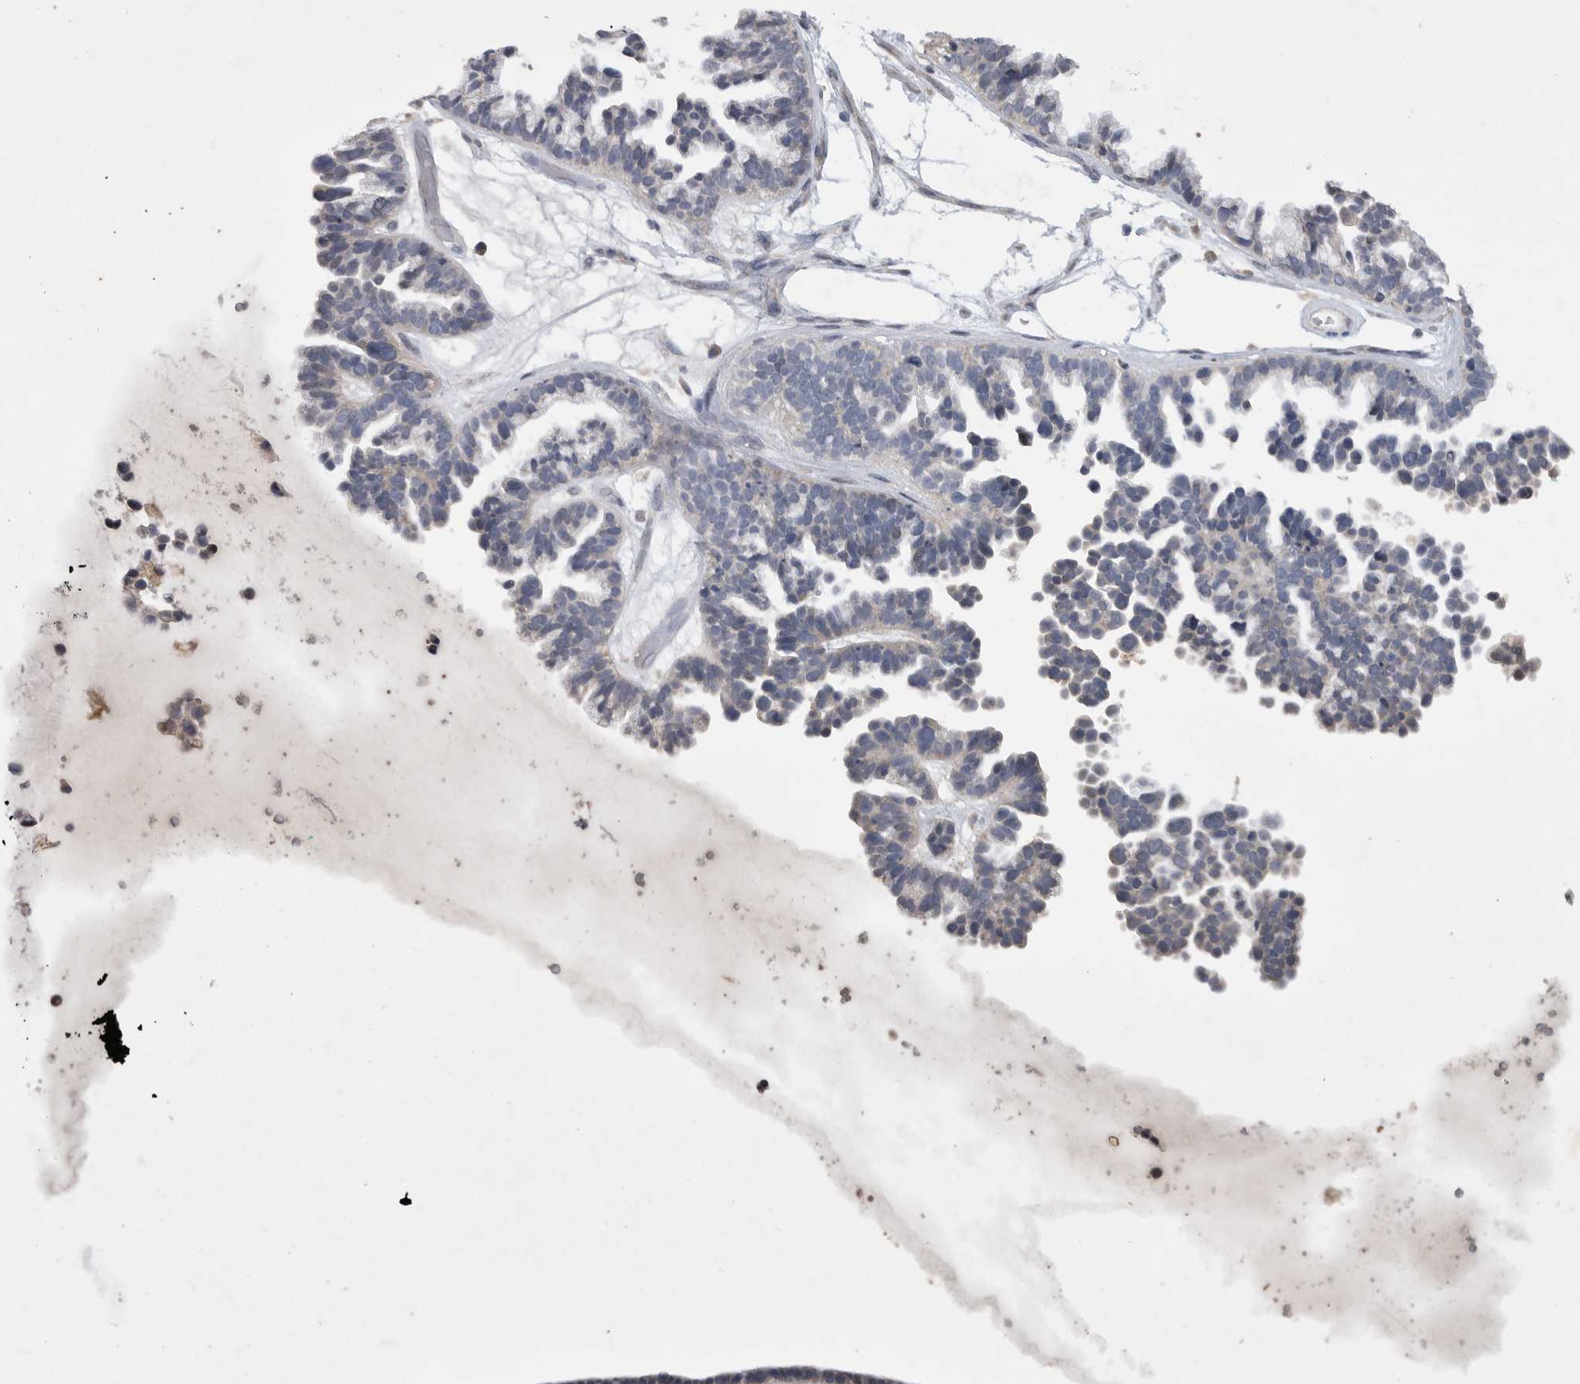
{"staining": {"intensity": "negative", "quantity": "none", "location": "none"}, "tissue": "ovarian cancer", "cell_type": "Tumor cells", "image_type": "cancer", "snomed": [{"axis": "morphology", "description": "Cystadenocarcinoma, serous, NOS"}, {"axis": "topography", "description": "Ovary"}], "caption": "Immunohistochemistry image of neoplastic tissue: ovarian serous cystadenocarcinoma stained with DAB (3,3'-diaminobenzidine) exhibits no significant protein positivity in tumor cells.", "gene": "EDEM3", "patient": {"sex": "female", "age": 56}}